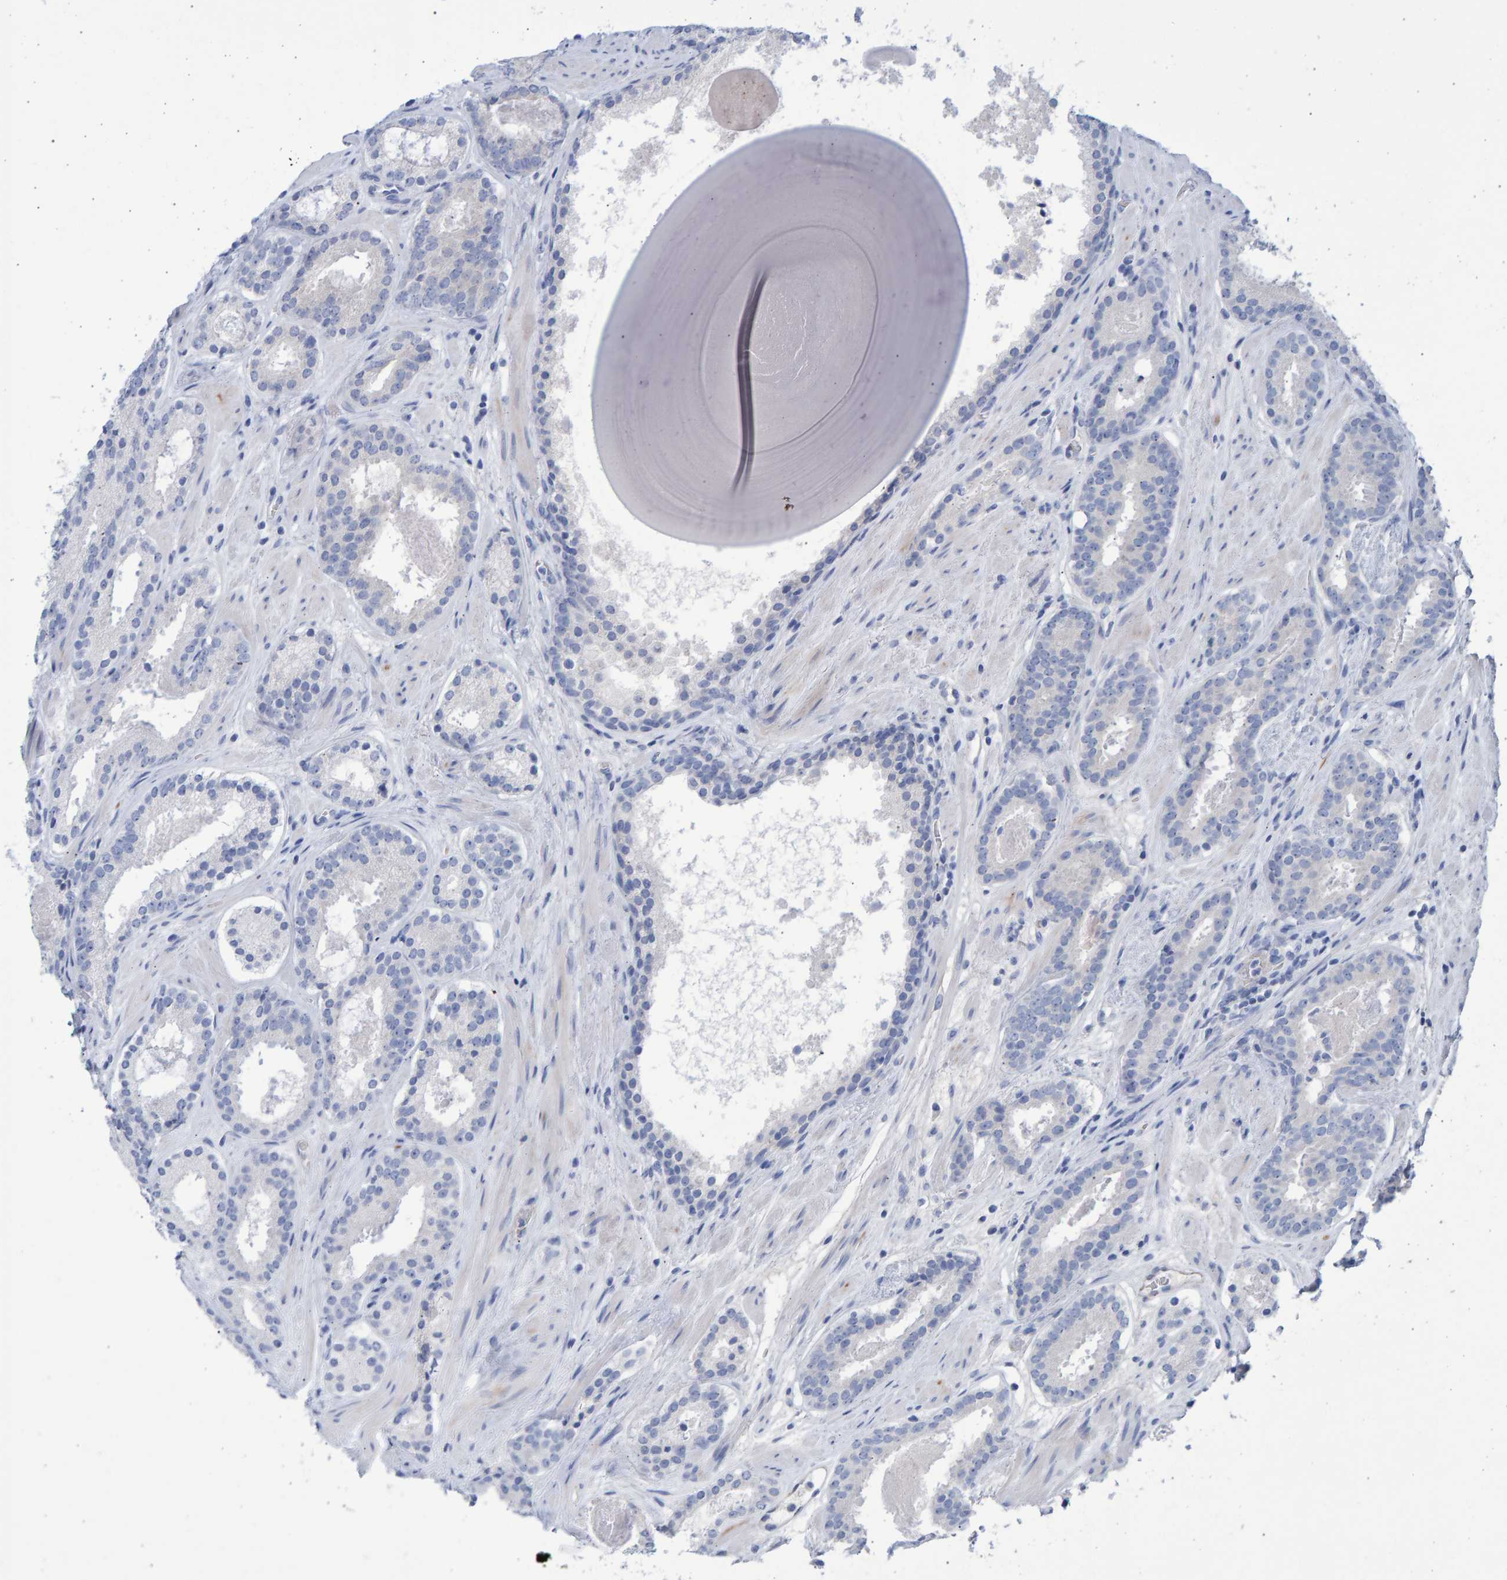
{"staining": {"intensity": "negative", "quantity": "none", "location": "none"}, "tissue": "prostate cancer", "cell_type": "Tumor cells", "image_type": "cancer", "snomed": [{"axis": "morphology", "description": "Adenocarcinoma, Low grade"}, {"axis": "topography", "description": "Prostate"}], "caption": "An immunohistochemistry photomicrograph of prostate low-grade adenocarcinoma is shown. There is no staining in tumor cells of prostate low-grade adenocarcinoma.", "gene": "SLC34A3", "patient": {"sex": "male", "age": 69}}